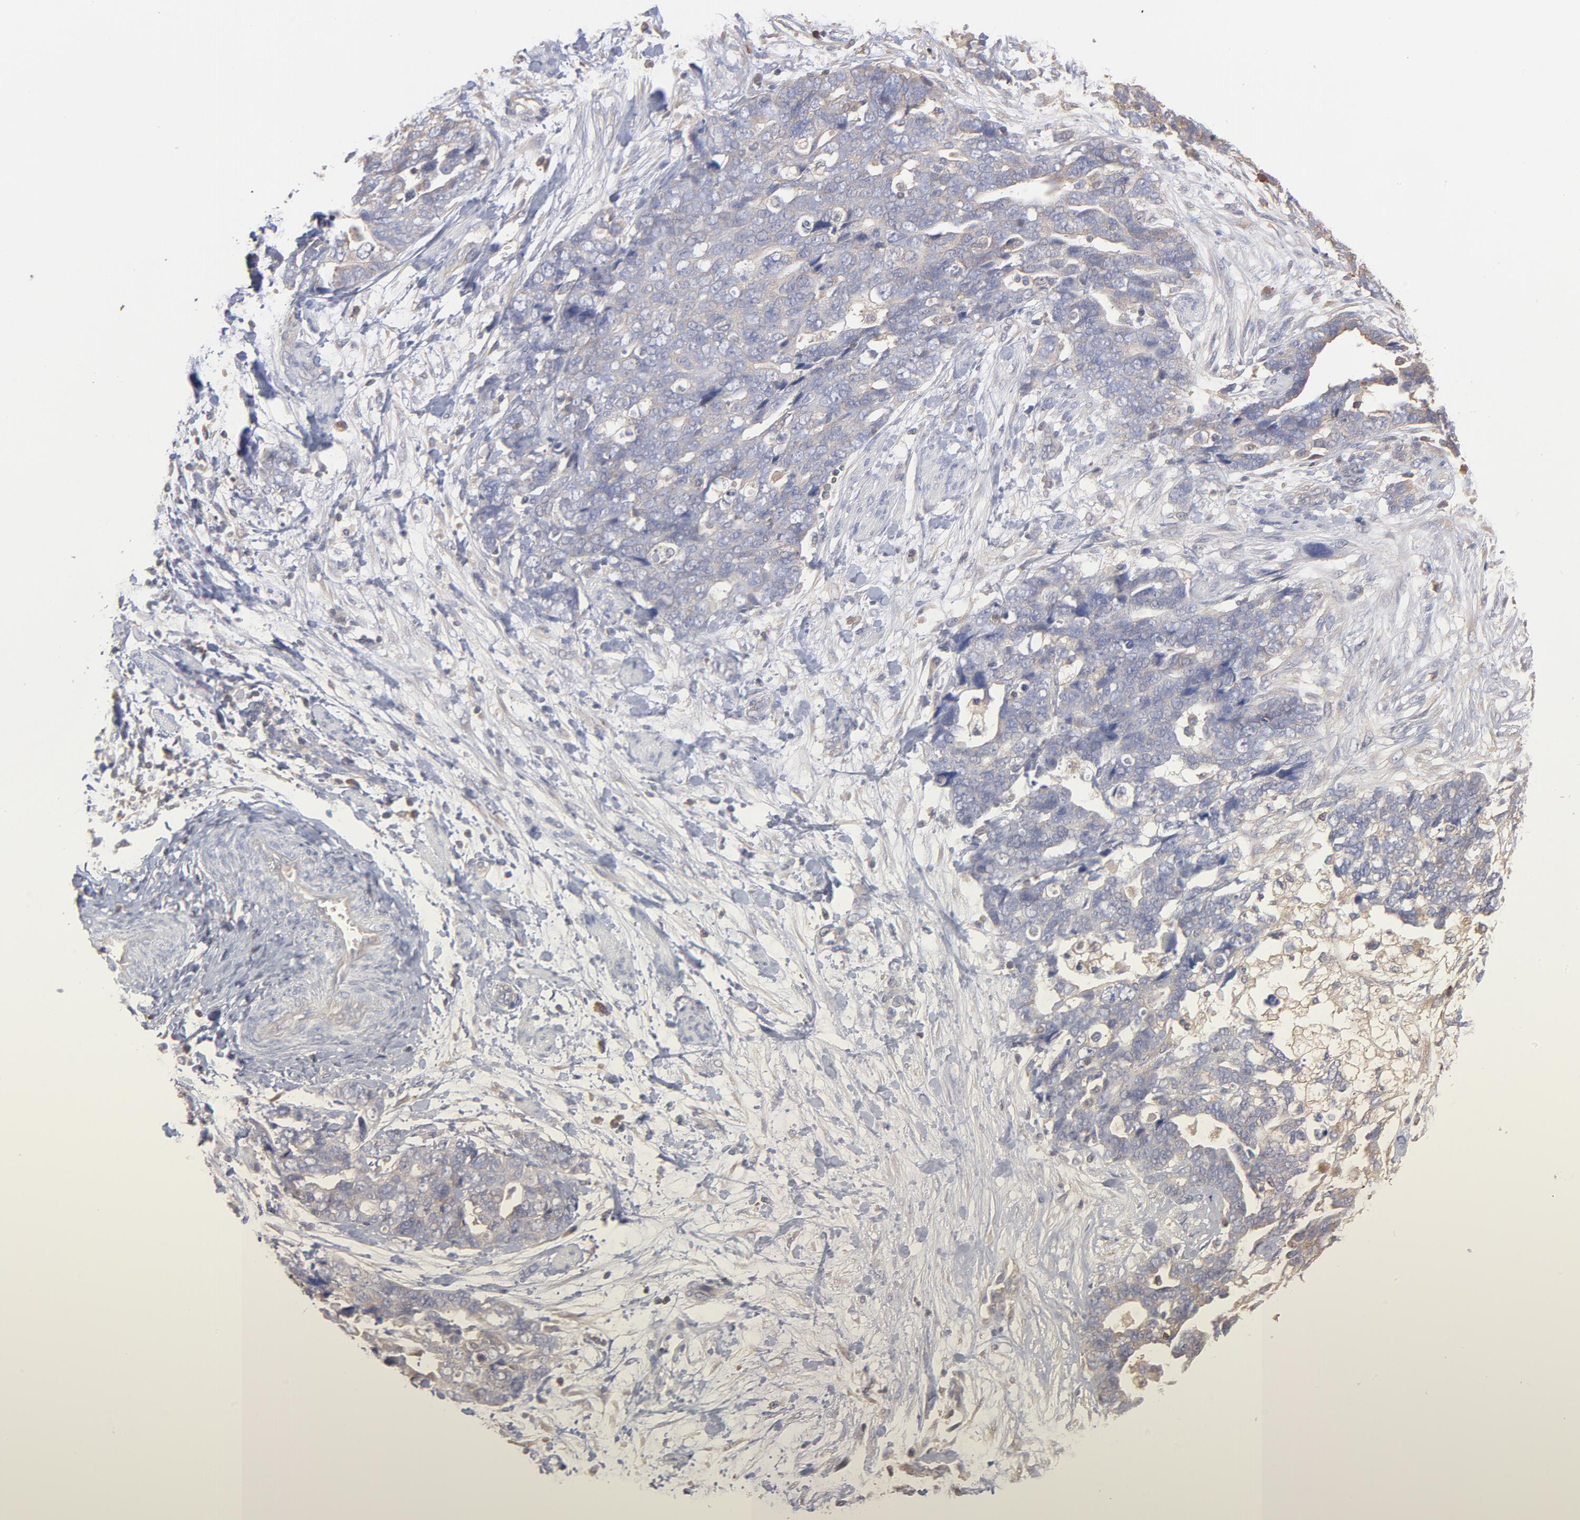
{"staining": {"intensity": "weak", "quantity": "25%-75%", "location": "cytoplasmic/membranous"}, "tissue": "ovarian cancer", "cell_type": "Tumor cells", "image_type": "cancer", "snomed": [{"axis": "morphology", "description": "Normal tissue, NOS"}, {"axis": "morphology", "description": "Cystadenocarcinoma, serous, NOS"}, {"axis": "topography", "description": "Fallopian tube"}, {"axis": "topography", "description": "Ovary"}], "caption": "Protein staining displays weak cytoplasmic/membranous positivity in about 25%-75% of tumor cells in ovarian cancer.", "gene": "MAP2K2", "patient": {"sex": "female", "age": 56}}